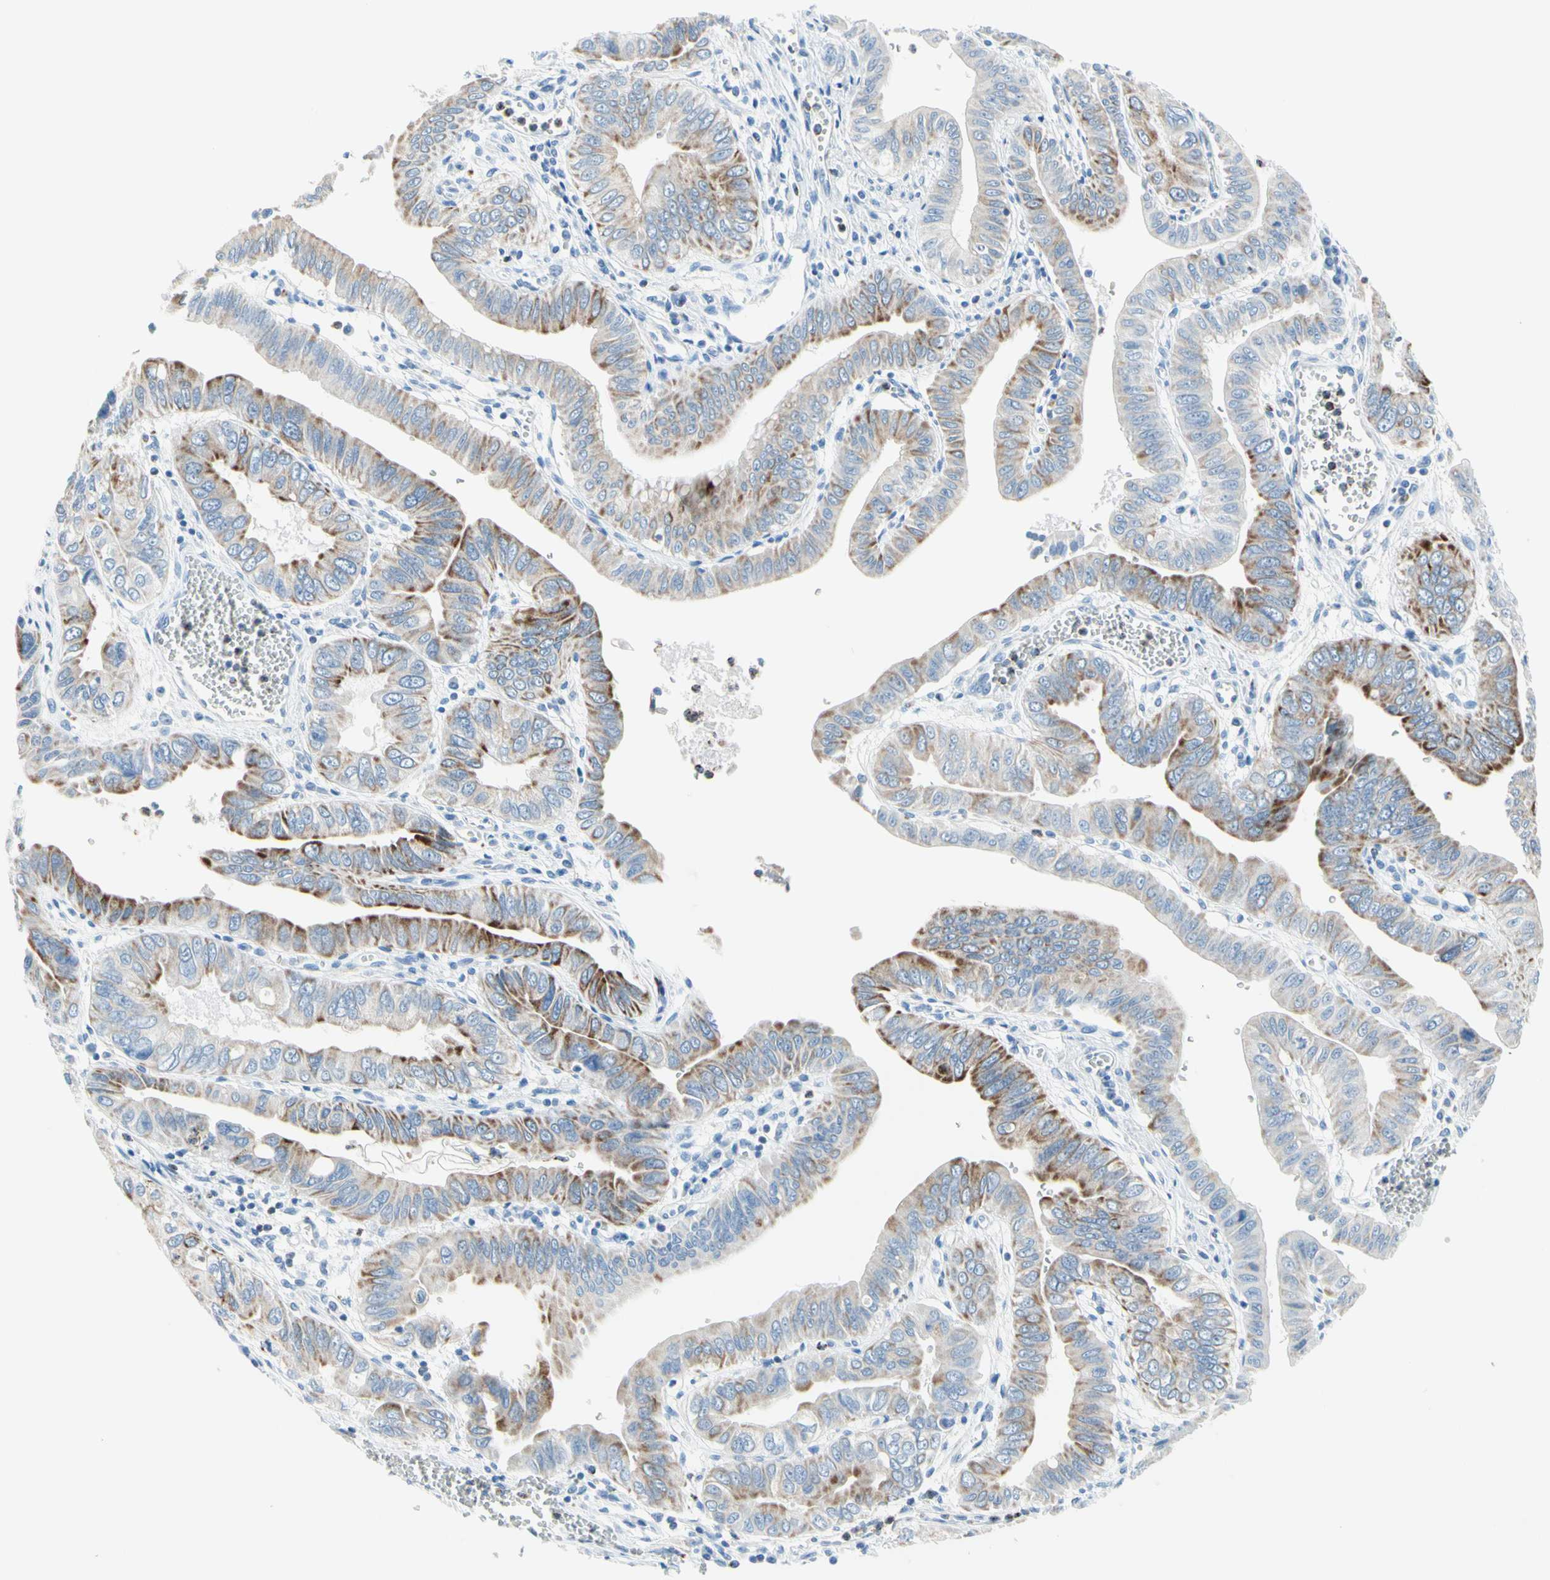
{"staining": {"intensity": "strong", "quantity": "<25%", "location": "cytoplasmic/membranous"}, "tissue": "pancreatic cancer", "cell_type": "Tumor cells", "image_type": "cancer", "snomed": [{"axis": "morphology", "description": "Normal tissue, NOS"}, {"axis": "topography", "description": "Lymph node"}], "caption": "Protein analysis of pancreatic cancer tissue displays strong cytoplasmic/membranous expression in approximately <25% of tumor cells.", "gene": "CYSLTR1", "patient": {"sex": "male", "age": 50}}